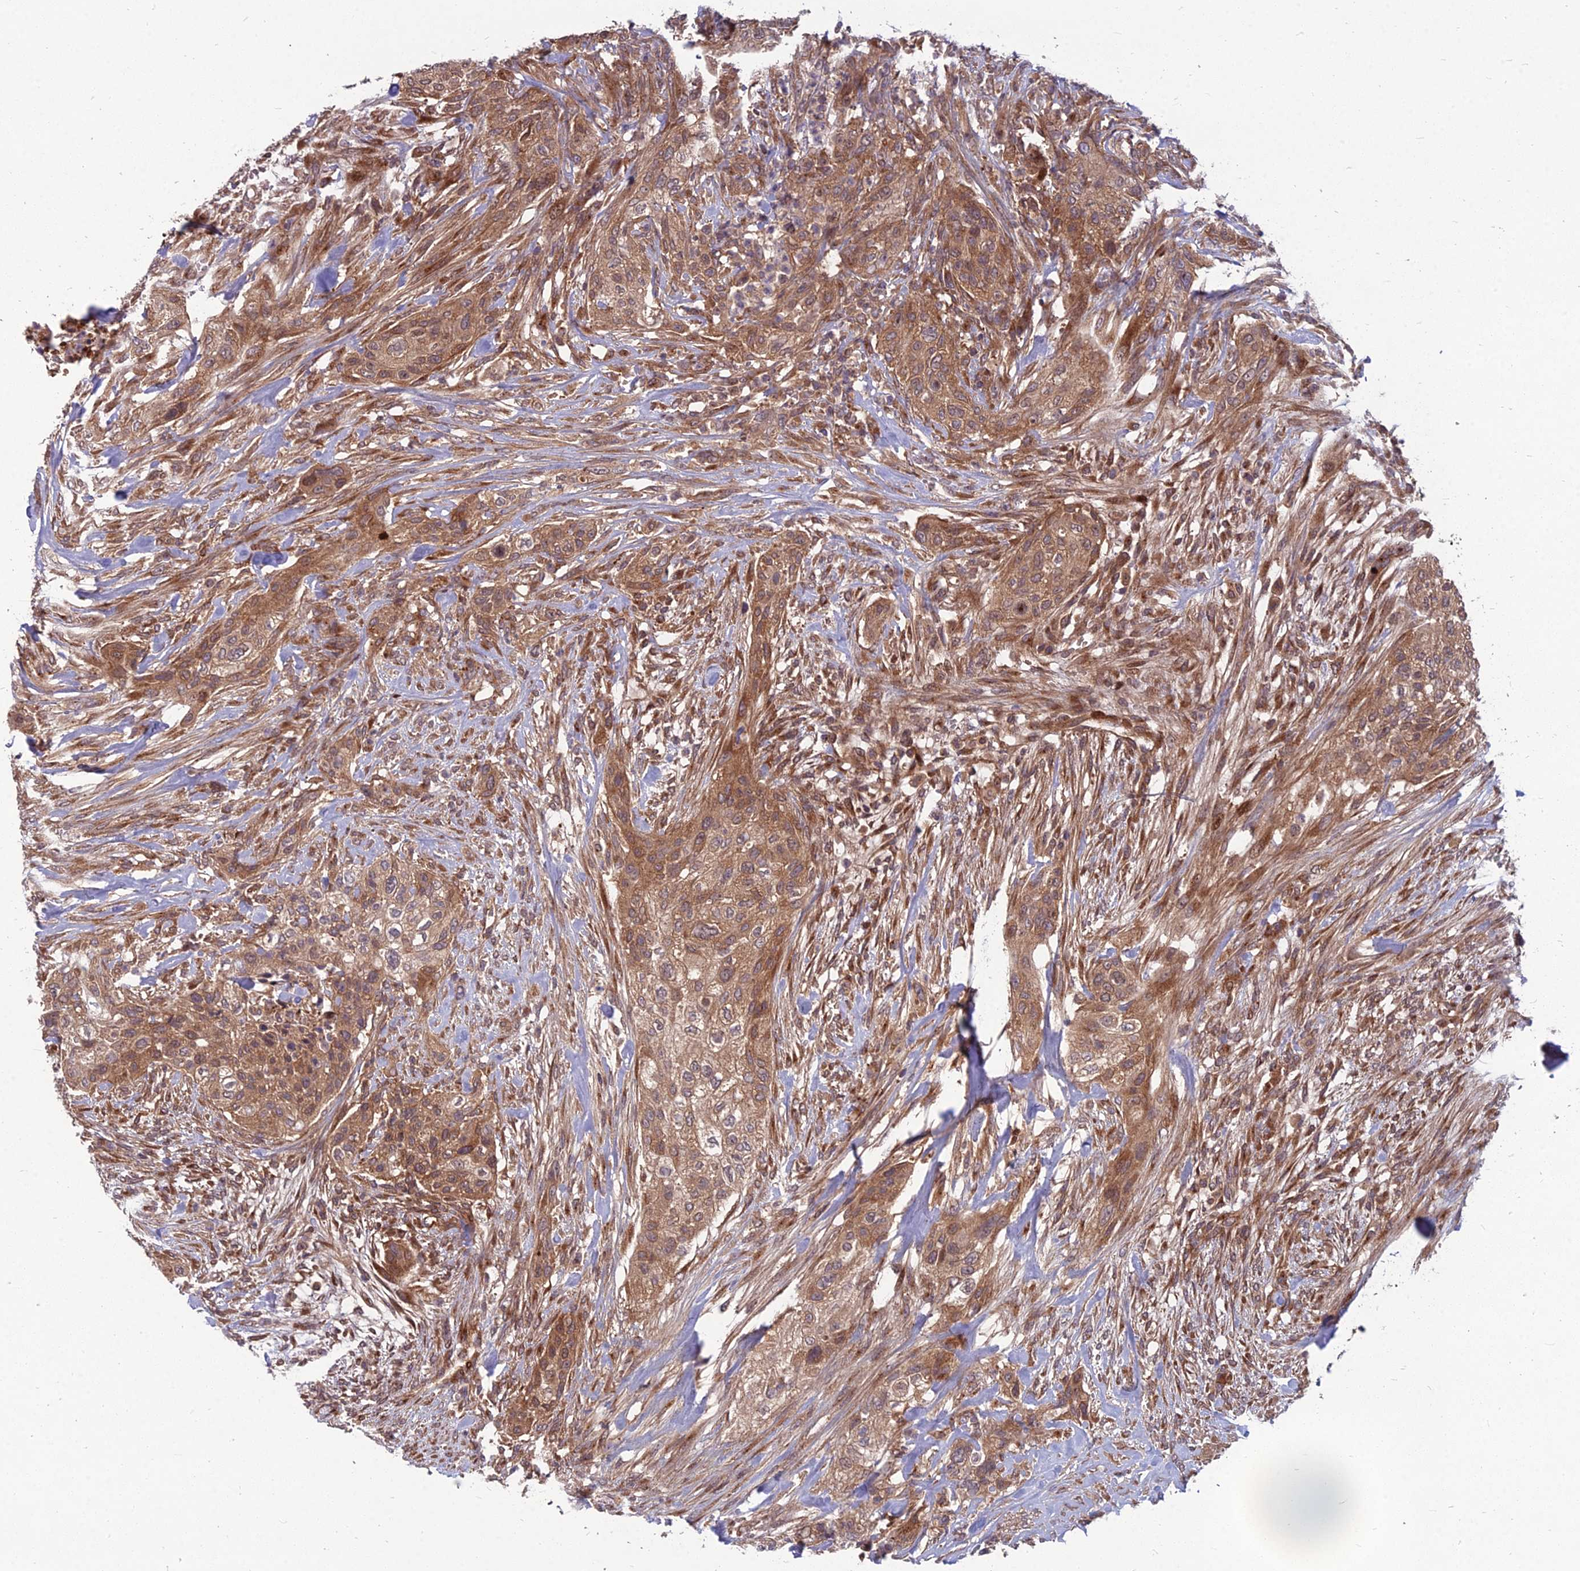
{"staining": {"intensity": "moderate", "quantity": ">75%", "location": "cytoplasmic/membranous"}, "tissue": "urothelial cancer", "cell_type": "Tumor cells", "image_type": "cancer", "snomed": [{"axis": "morphology", "description": "Urothelial carcinoma, High grade"}, {"axis": "topography", "description": "Urinary bladder"}], "caption": "Tumor cells reveal moderate cytoplasmic/membranous positivity in about >75% of cells in urothelial carcinoma (high-grade). Nuclei are stained in blue.", "gene": "MFSD8", "patient": {"sex": "male", "age": 35}}